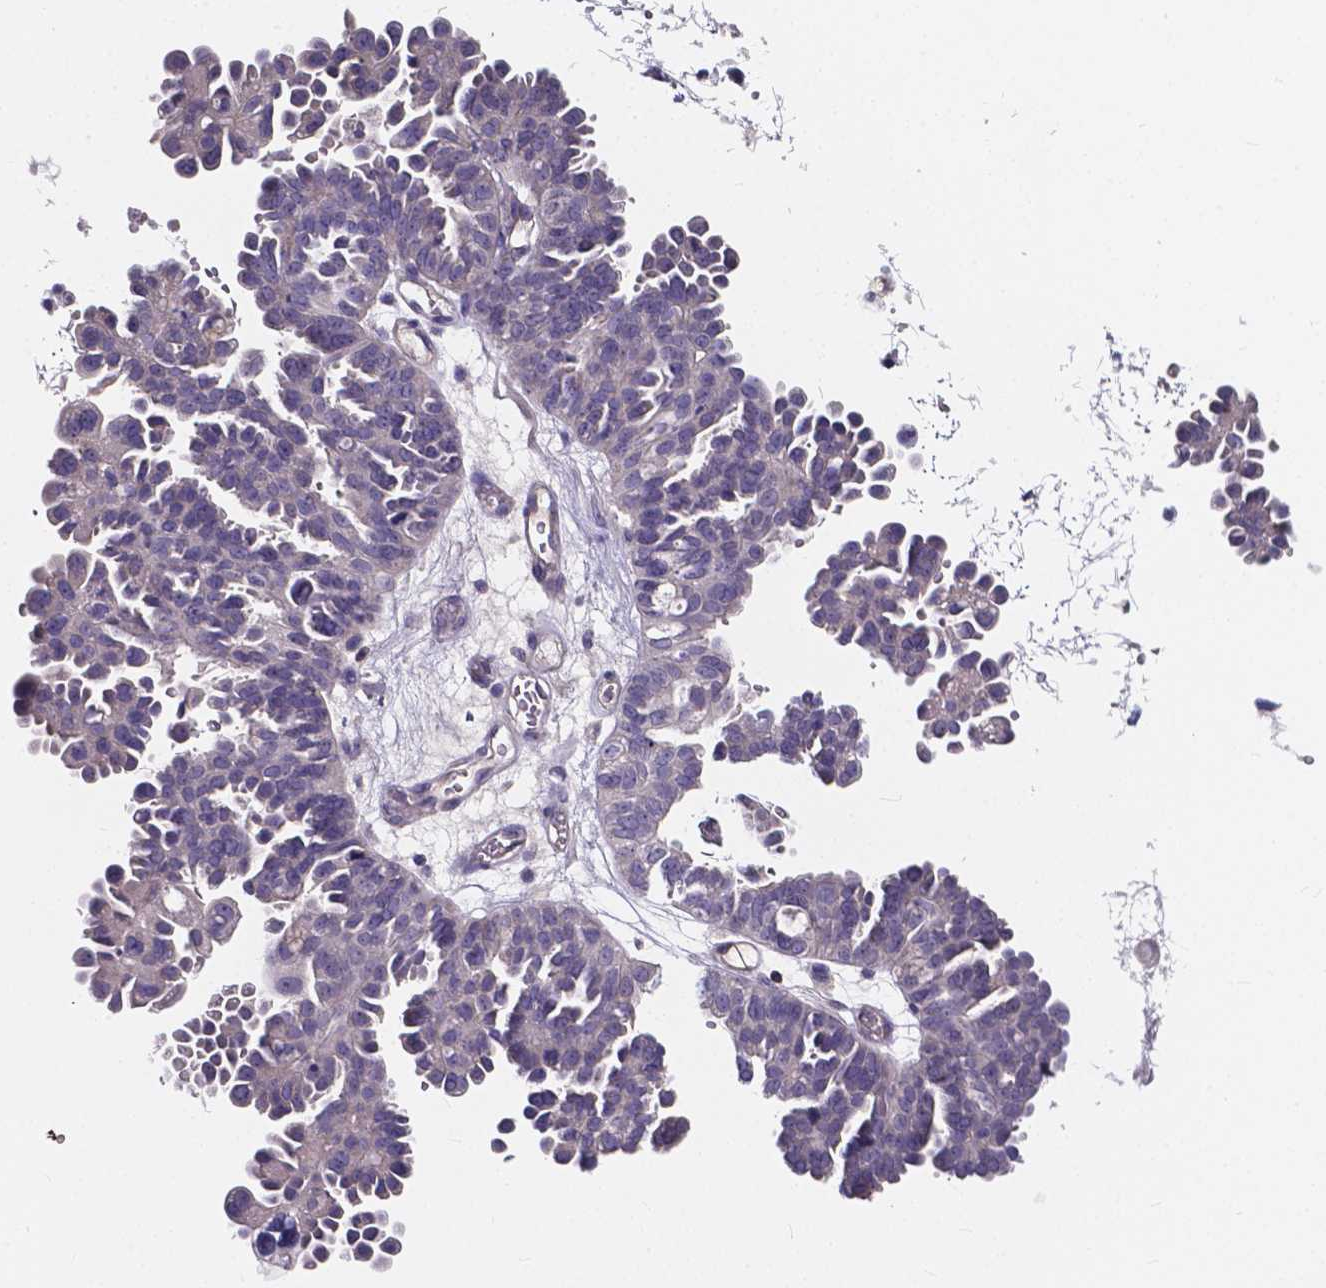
{"staining": {"intensity": "negative", "quantity": "none", "location": "none"}, "tissue": "ovarian cancer", "cell_type": "Tumor cells", "image_type": "cancer", "snomed": [{"axis": "morphology", "description": "Cystadenocarcinoma, serous, NOS"}, {"axis": "topography", "description": "Ovary"}], "caption": "A high-resolution photomicrograph shows immunohistochemistry (IHC) staining of ovarian cancer, which demonstrates no significant staining in tumor cells.", "gene": "THEMIS", "patient": {"sex": "female", "age": 53}}